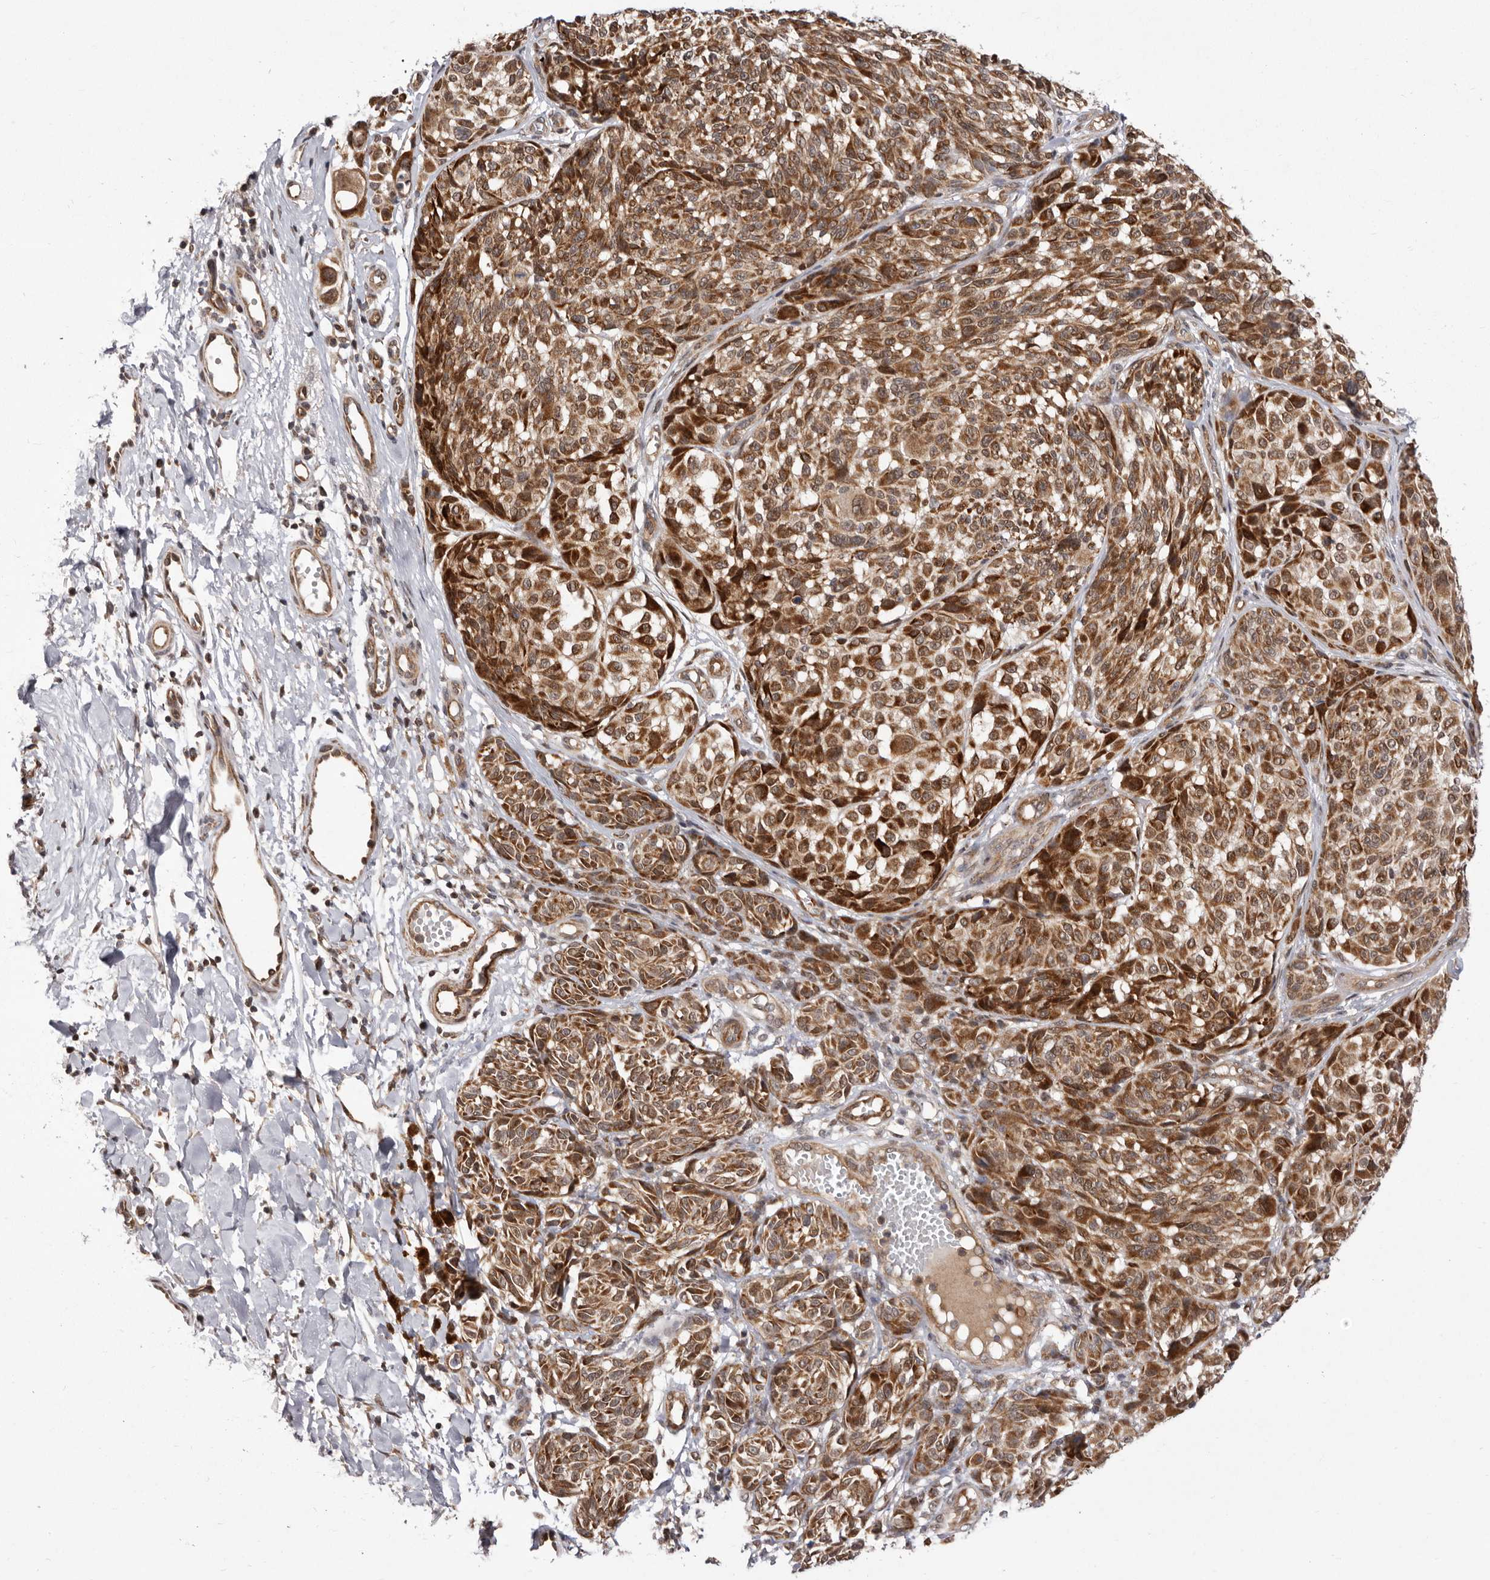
{"staining": {"intensity": "moderate", "quantity": ">75%", "location": "cytoplasmic/membranous"}, "tissue": "melanoma", "cell_type": "Tumor cells", "image_type": "cancer", "snomed": [{"axis": "morphology", "description": "Malignant melanoma, NOS"}, {"axis": "topography", "description": "Skin"}], "caption": "The histopathology image reveals a brown stain indicating the presence of a protein in the cytoplasmic/membranous of tumor cells in malignant melanoma. The staining was performed using DAB (3,3'-diaminobenzidine) to visualize the protein expression in brown, while the nuclei were stained in blue with hematoxylin (Magnification: 20x).", "gene": "GLRX3", "patient": {"sex": "male", "age": 83}}